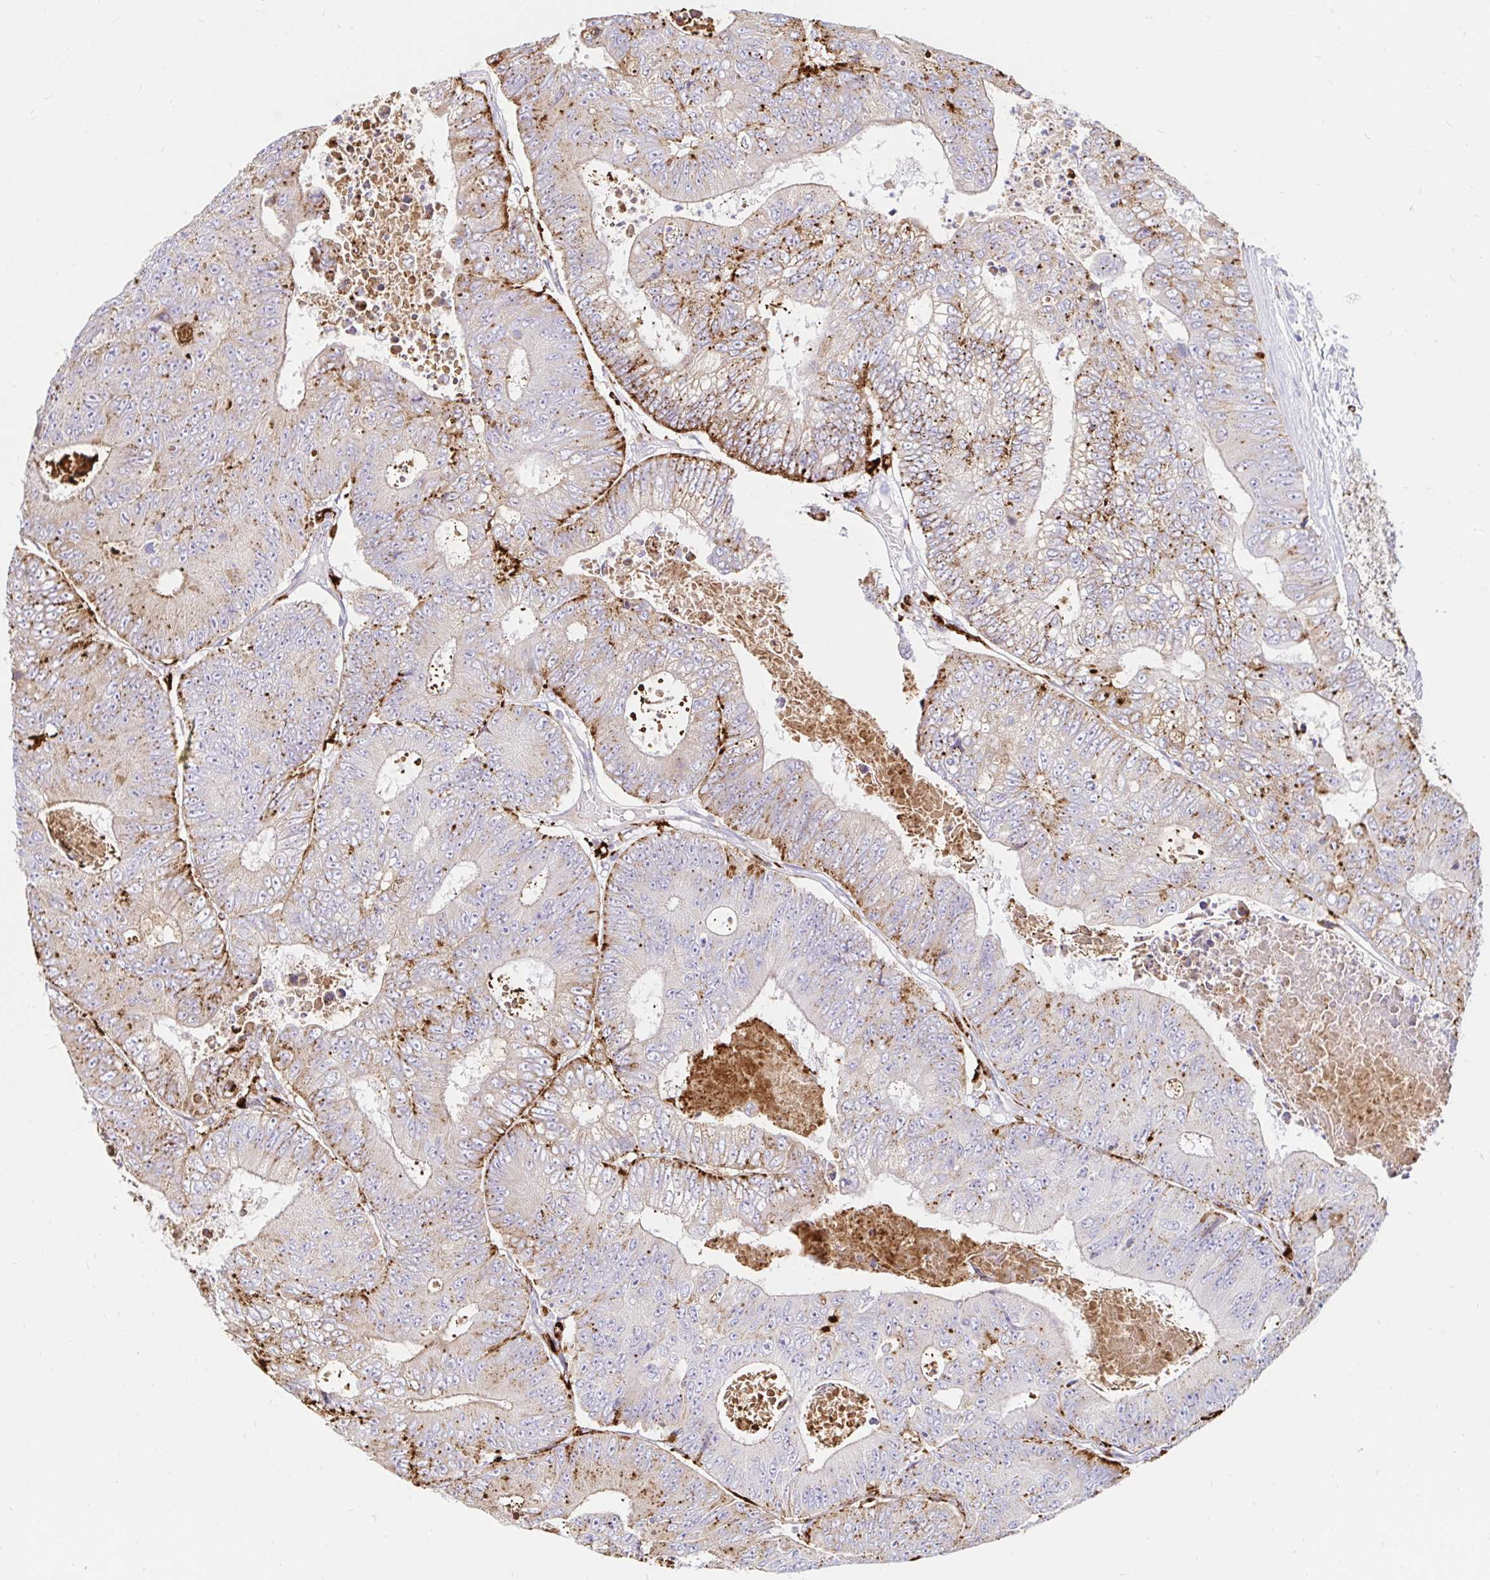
{"staining": {"intensity": "strong", "quantity": "<25%", "location": "cytoplasmic/membranous"}, "tissue": "colorectal cancer", "cell_type": "Tumor cells", "image_type": "cancer", "snomed": [{"axis": "morphology", "description": "Adenocarcinoma, NOS"}, {"axis": "topography", "description": "Colon"}], "caption": "Immunohistochemical staining of adenocarcinoma (colorectal) shows medium levels of strong cytoplasmic/membranous expression in about <25% of tumor cells. (brown staining indicates protein expression, while blue staining denotes nuclei).", "gene": "FUCA1", "patient": {"sex": "female", "age": 48}}